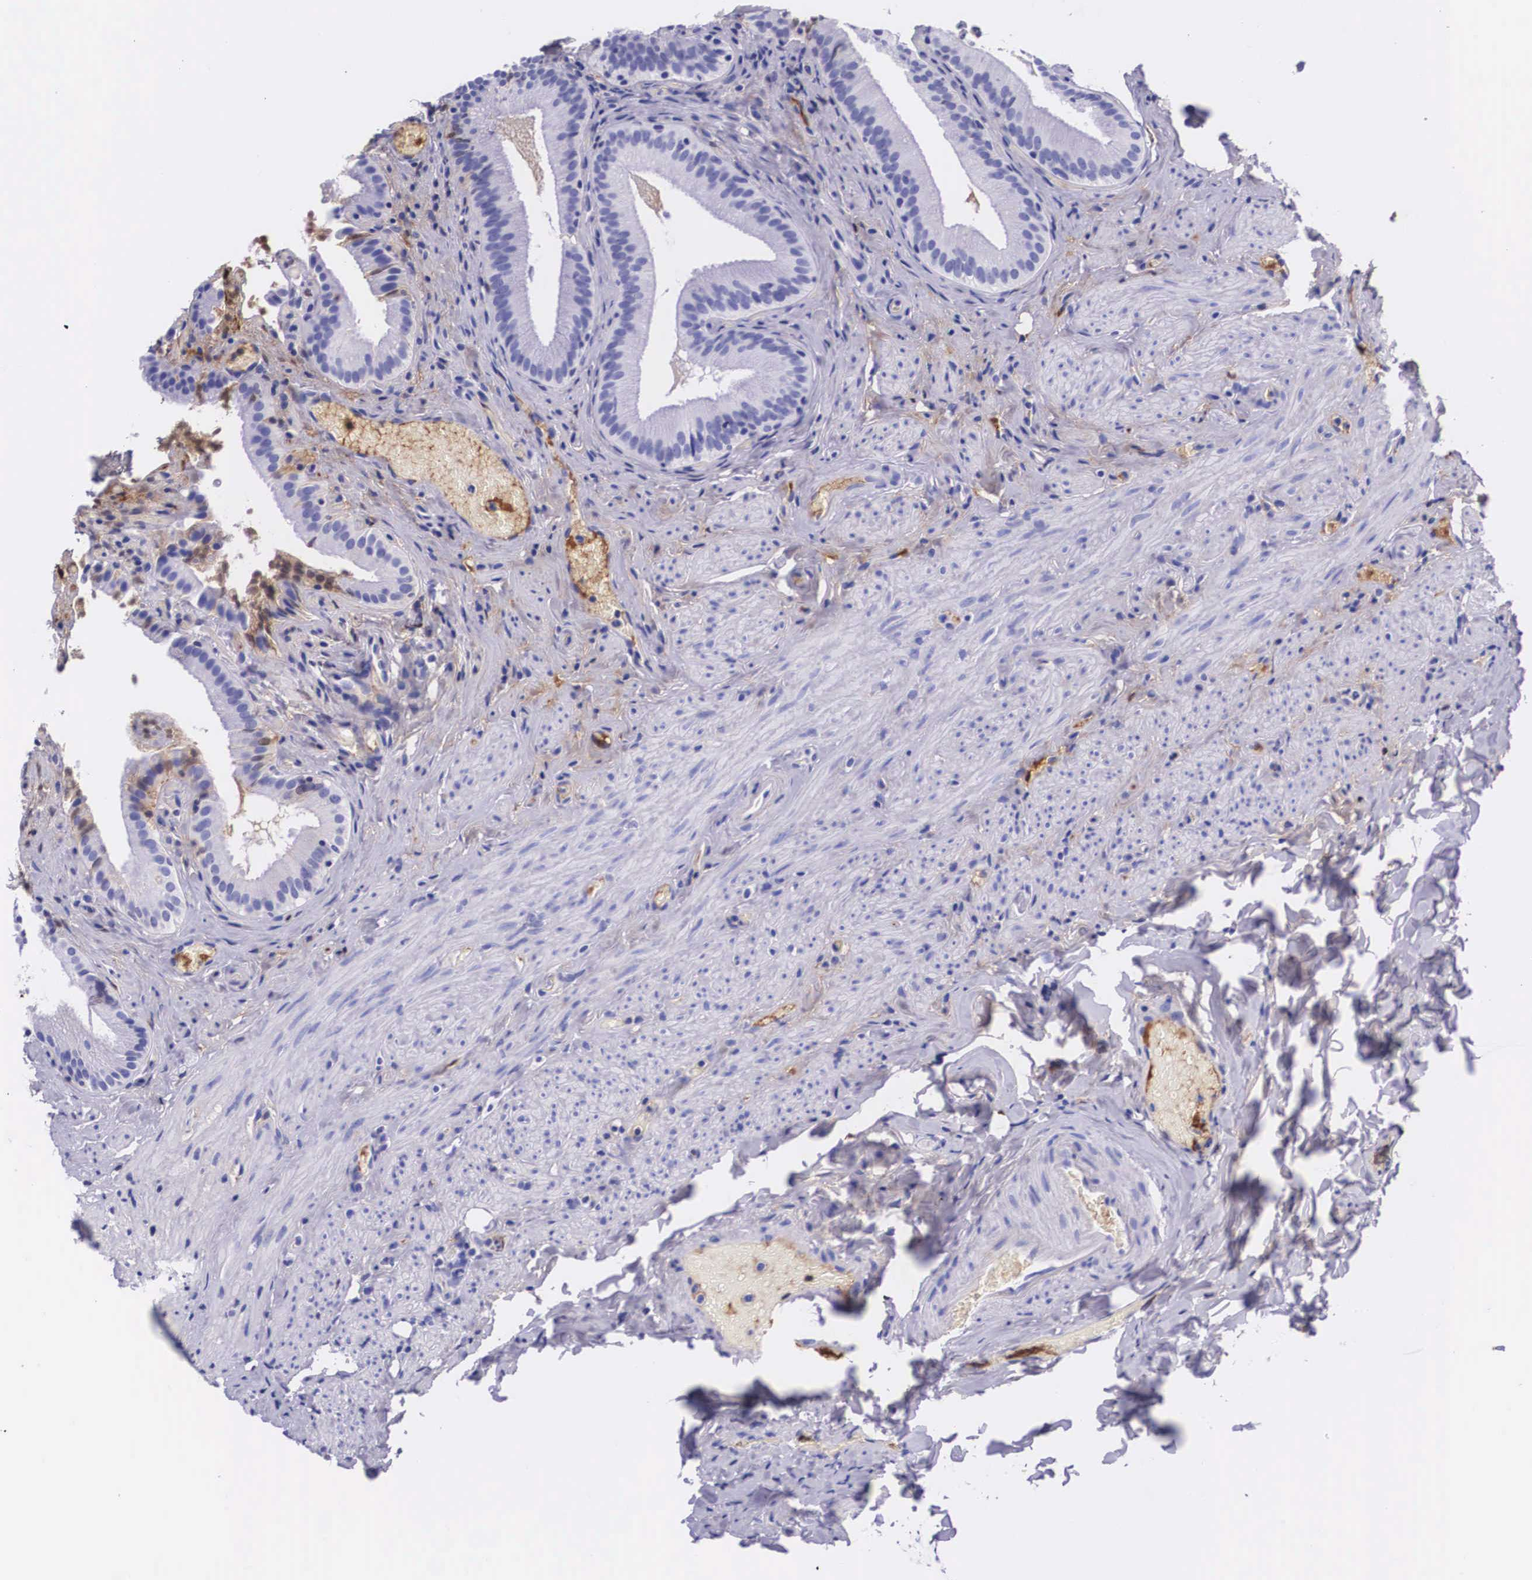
{"staining": {"intensity": "negative", "quantity": "none", "location": "none"}, "tissue": "gallbladder", "cell_type": "Glandular cells", "image_type": "normal", "snomed": [{"axis": "morphology", "description": "Normal tissue, NOS"}, {"axis": "topography", "description": "Gallbladder"}], "caption": "Protein analysis of normal gallbladder displays no significant expression in glandular cells.", "gene": "PLG", "patient": {"sex": "female", "age": 44}}